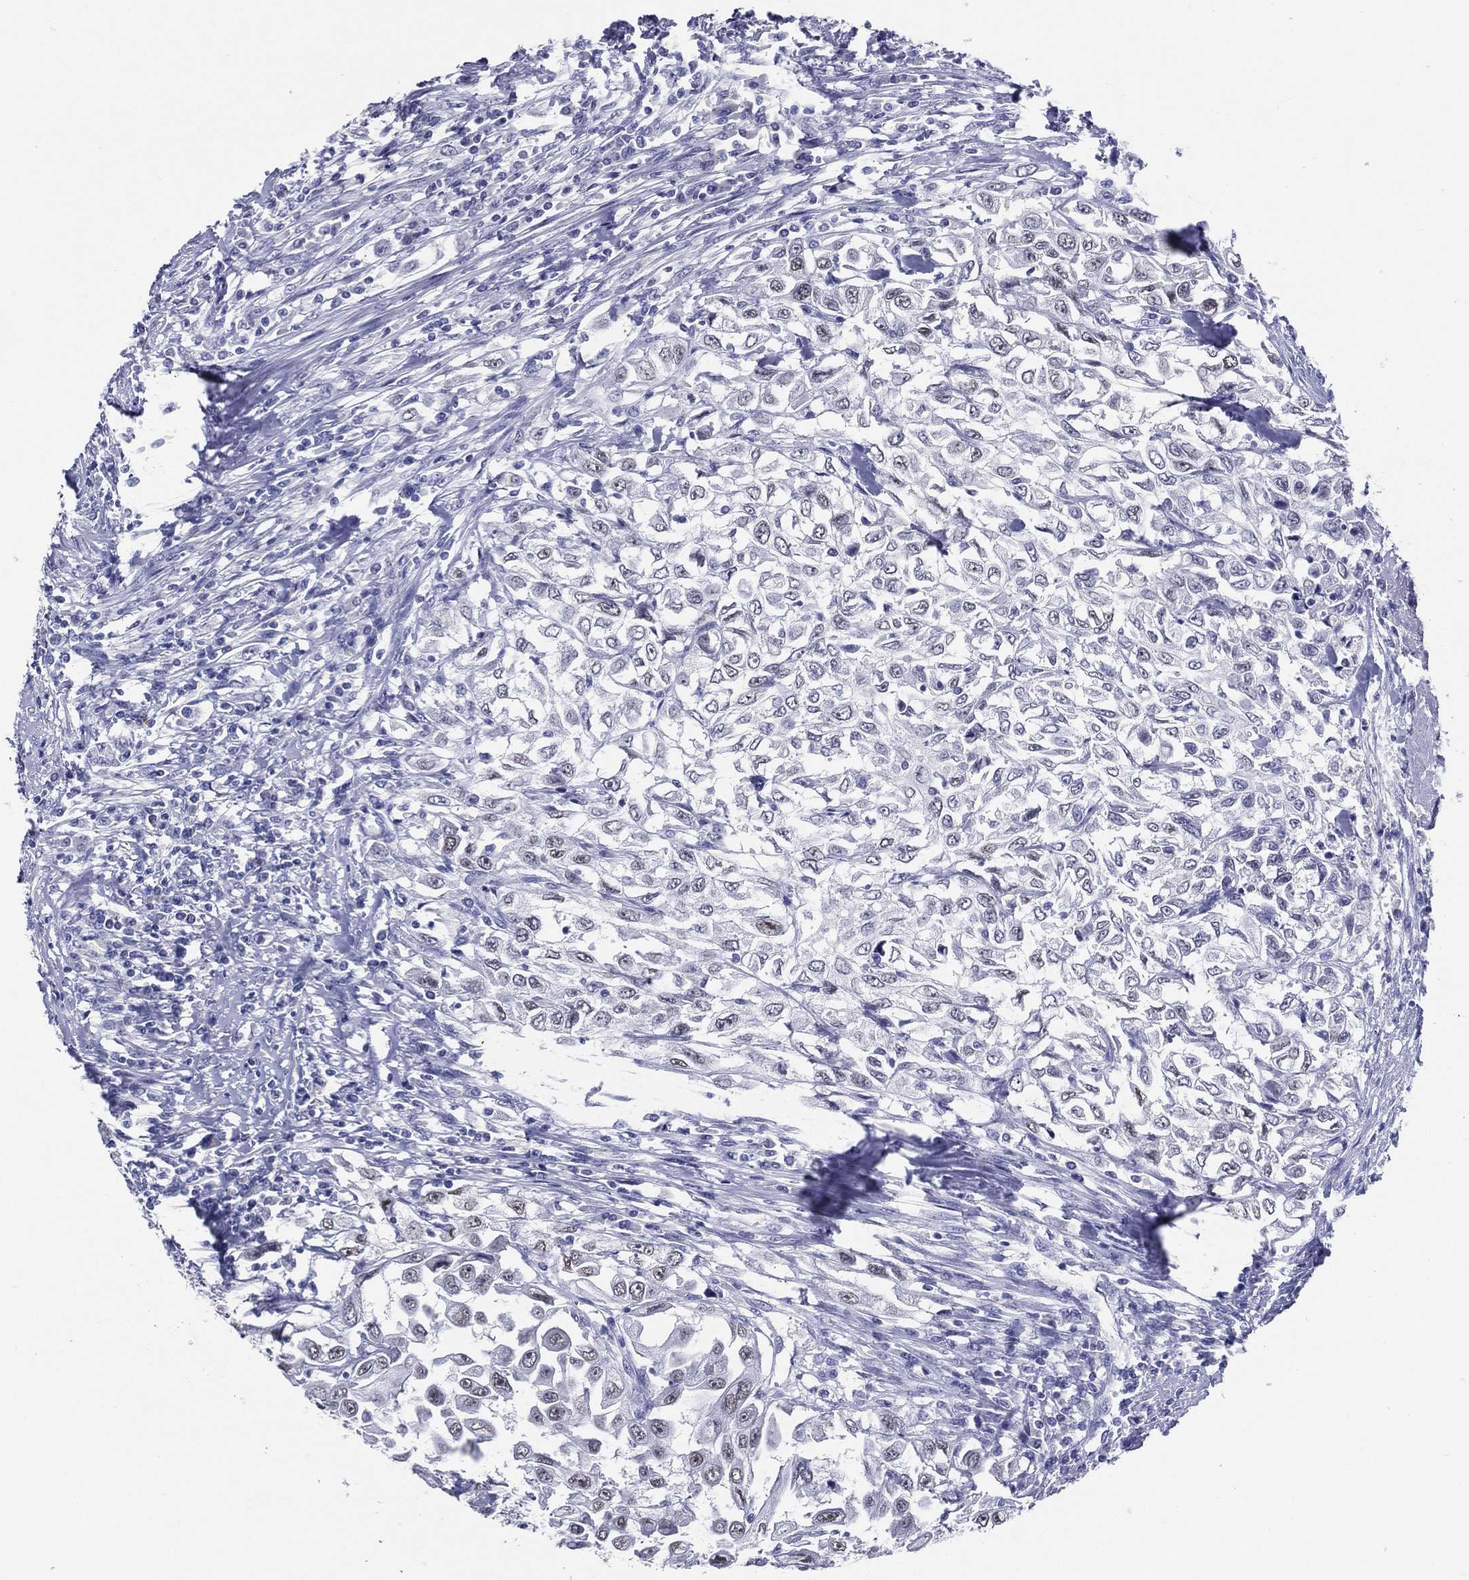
{"staining": {"intensity": "weak", "quantity": "<25%", "location": "nuclear"}, "tissue": "urothelial cancer", "cell_type": "Tumor cells", "image_type": "cancer", "snomed": [{"axis": "morphology", "description": "Urothelial carcinoma, High grade"}, {"axis": "topography", "description": "Urinary bladder"}], "caption": "This is a histopathology image of immunohistochemistry staining of urothelial cancer, which shows no positivity in tumor cells. Nuclei are stained in blue.", "gene": "TFAP2A", "patient": {"sex": "female", "age": 56}}